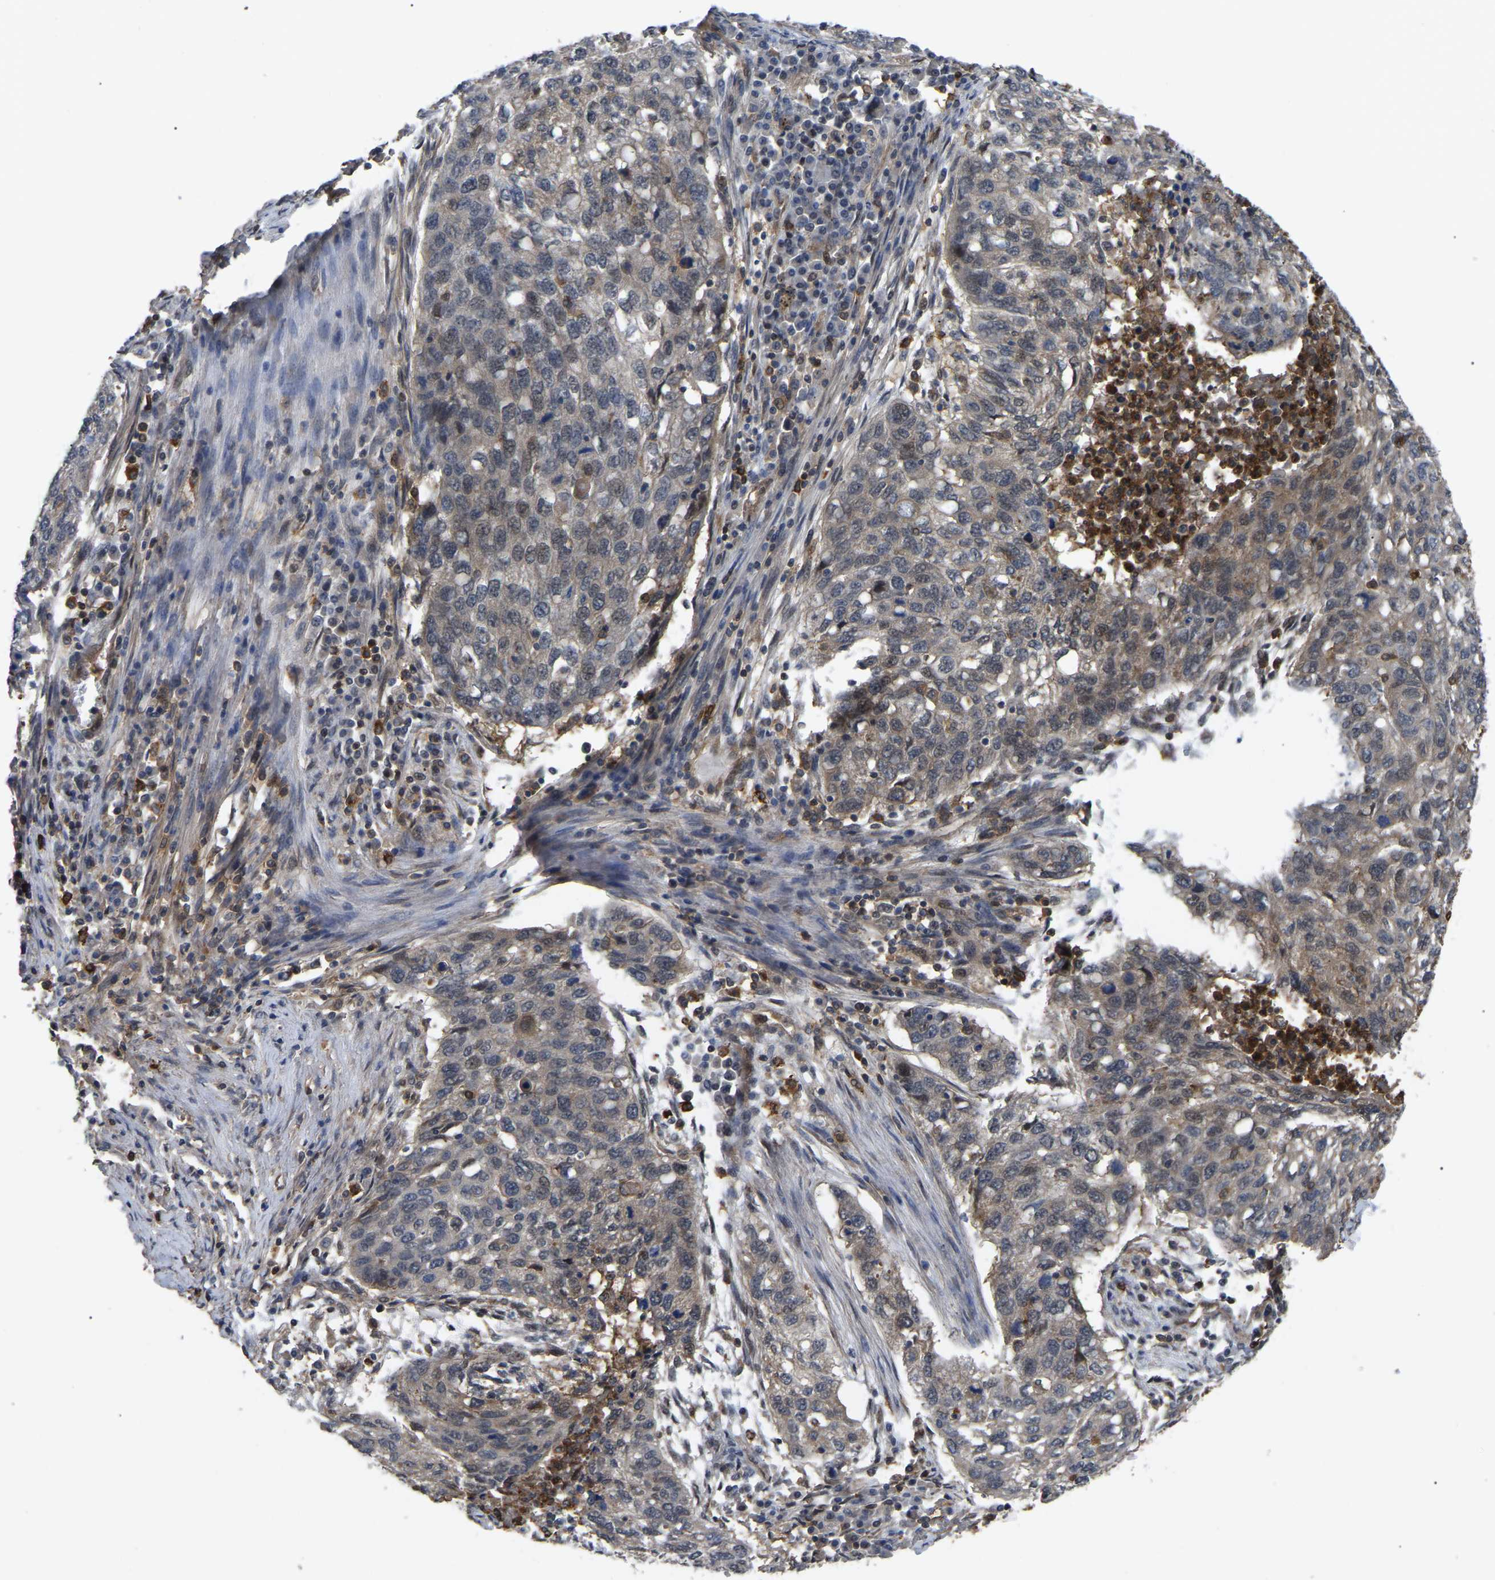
{"staining": {"intensity": "weak", "quantity": "<25%", "location": "cytoplasmic/membranous"}, "tissue": "lung cancer", "cell_type": "Tumor cells", "image_type": "cancer", "snomed": [{"axis": "morphology", "description": "Squamous cell carcinoma, NOS"}, {"axis": "topography", "description": "Lung"}], "caption": "Immunohistochemical staining of lung cancer (squamous cell carcinoma) exhibits no significant staining in tumor cells.", "gene": "CIT", "patient": {"sex": "female", "age": 63}}